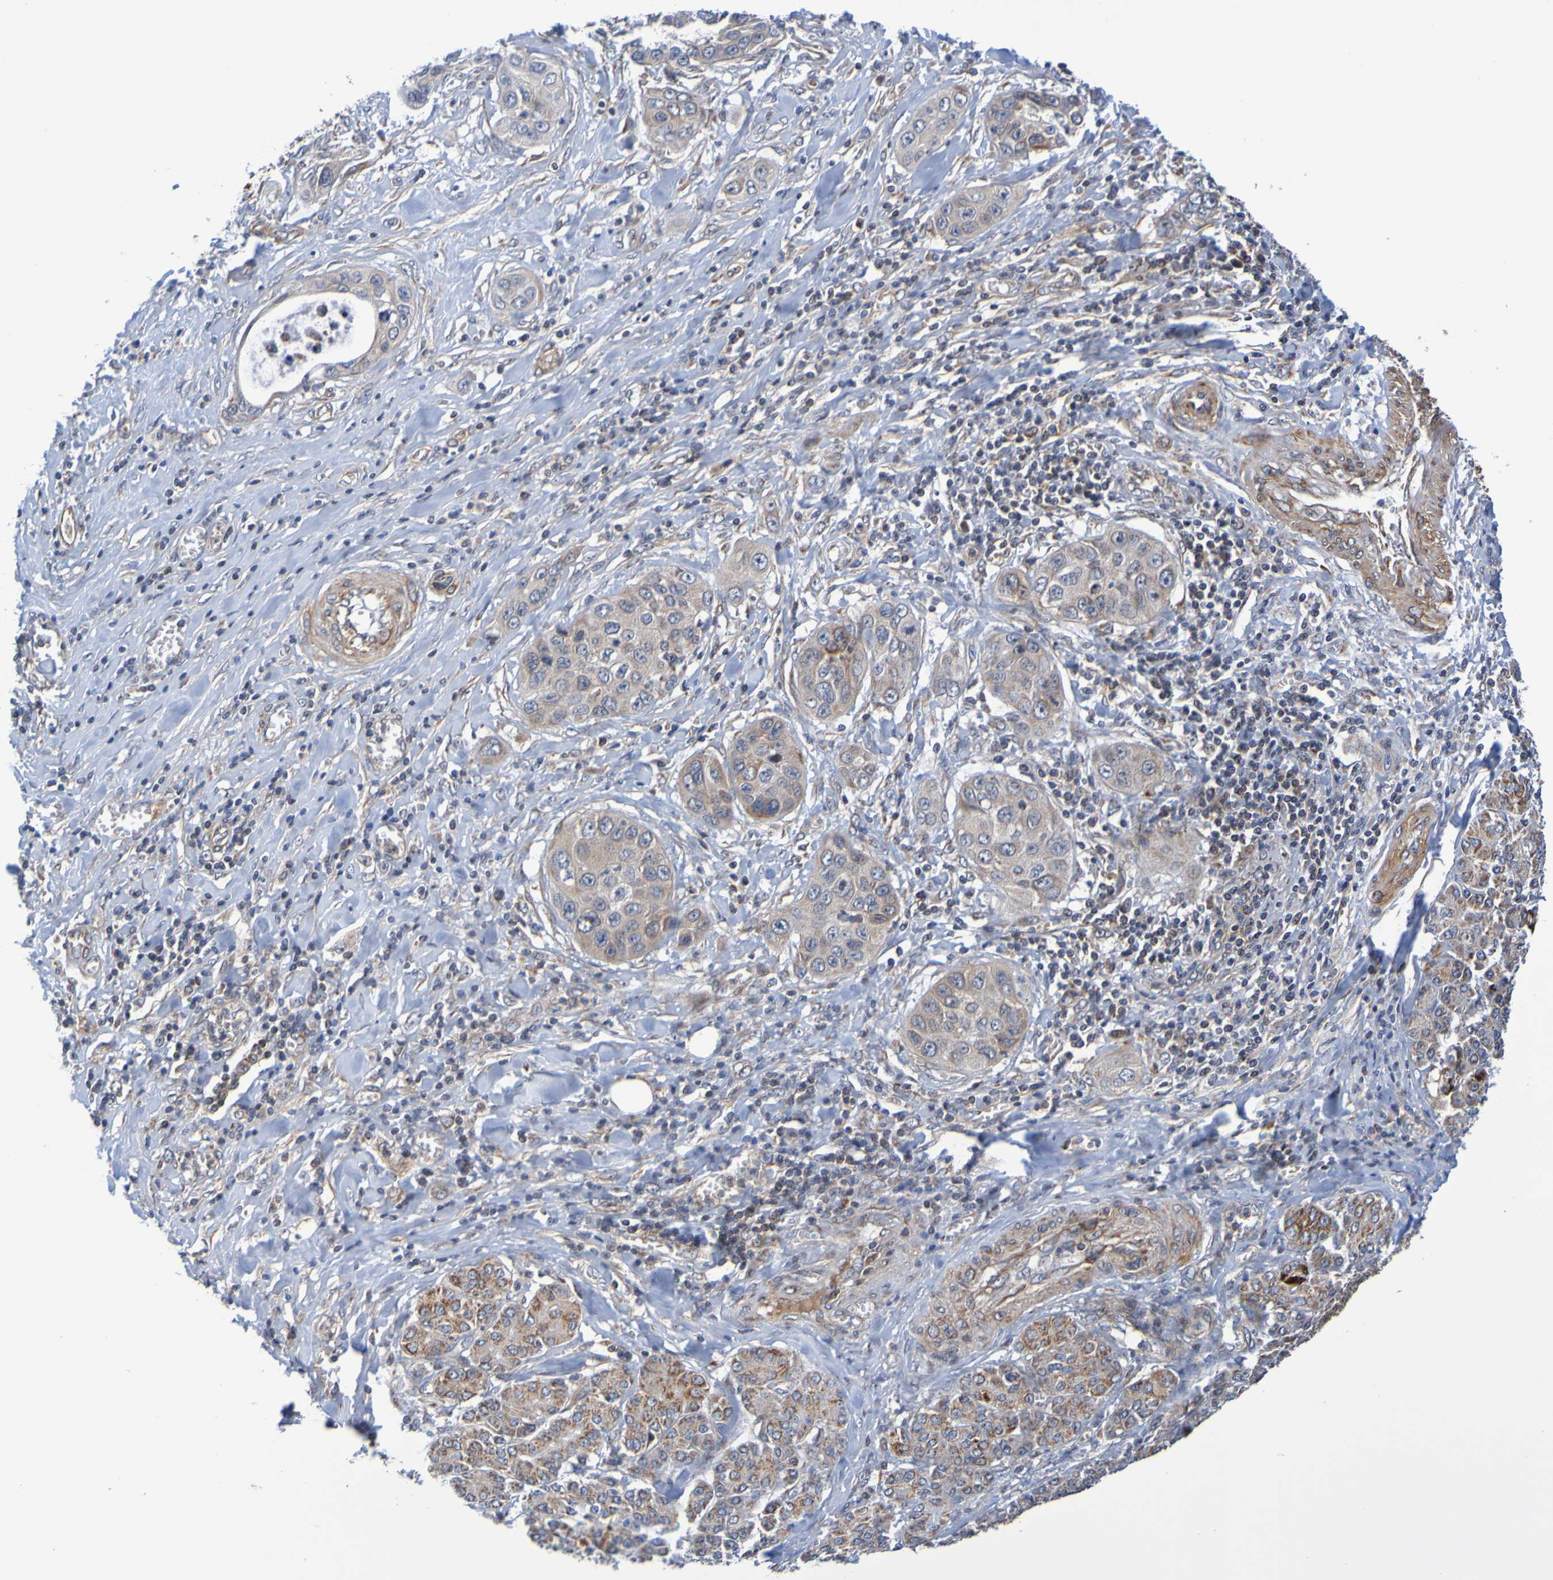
{"staining": {"intensity": "moderate", "quantity": "25%-75%", "location": "cytoplasmic/membranous"}, "tissue": "pancreatic cancer", "cell_type": "Tumor cells", "image_type": "cancer", "snomed": [{"axis": "morphology", "description": "Adenocarcinoma, NOS"}, {"axis": "topography", "description": "Pancreas"}], "caption": "IHC of human adenocarcinoma (pancreatic) displays medium levels of moderate cytoplasmic/membranous positivity in about 25%-75% of tumor cells.", "gene": "CCDC51", "patient": {"sex": "female", "age": 70}}